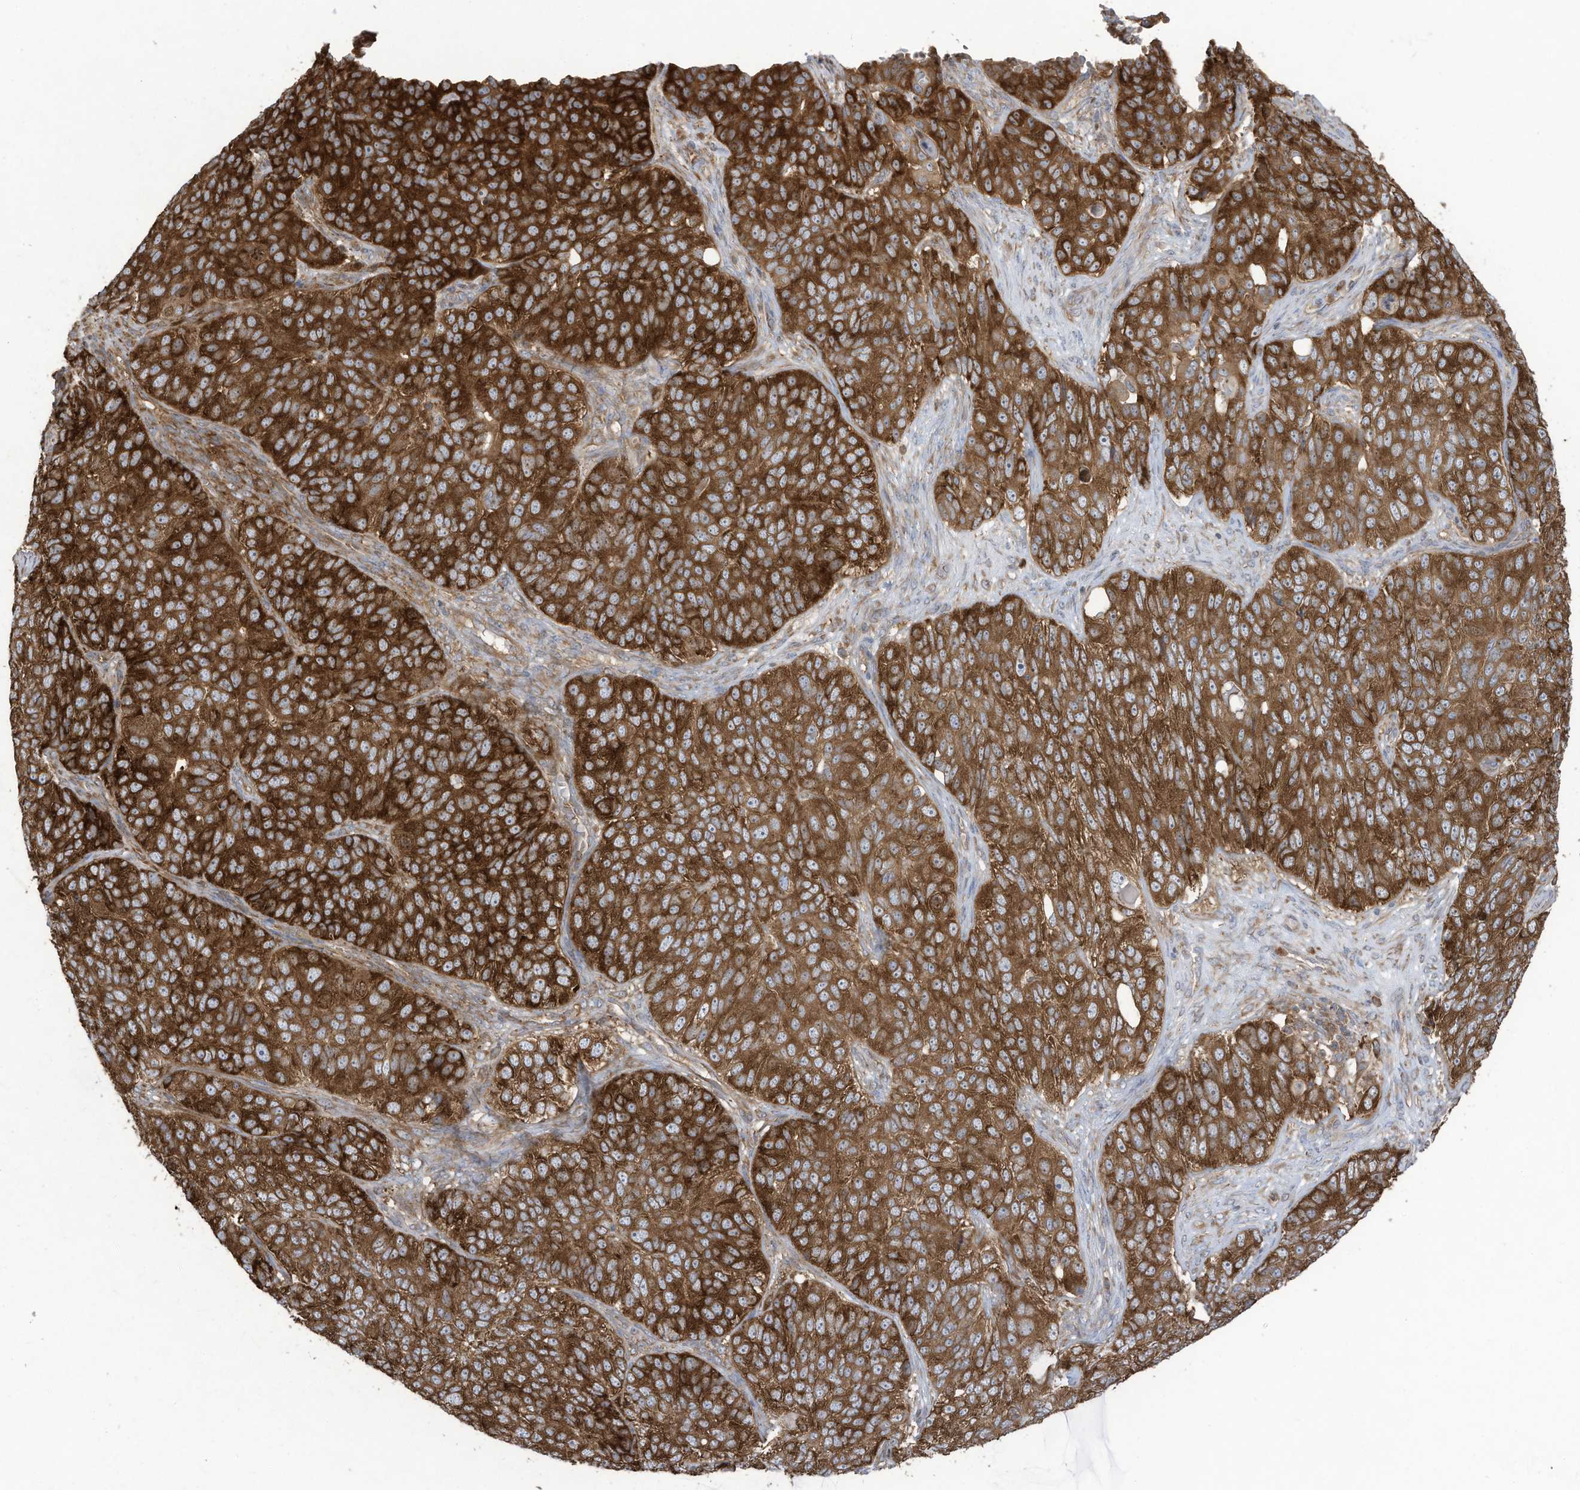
{"staining": {"intensity": "strong", "quantity": ">75%", "location": "cytoplasmic/membranous"}, "tissue": "ovarian cancer", "cell_type": "Tumor cells", "image_type": "cancer", "snomed": [{"axis": "morphology", "description": "Carcinoma, endometroid"}, {"axis": "topography", "description": "Ovary"}], "caption": "IHC image of ovarian cancer (endometroid carcinoma) stained for a protein (brown), which reveals high levels of strong cytoplasmic/membranous expression in about >75% of tumor cells.", "gene": "OLA1", "patient": {"sex": "female", "age": 51}}